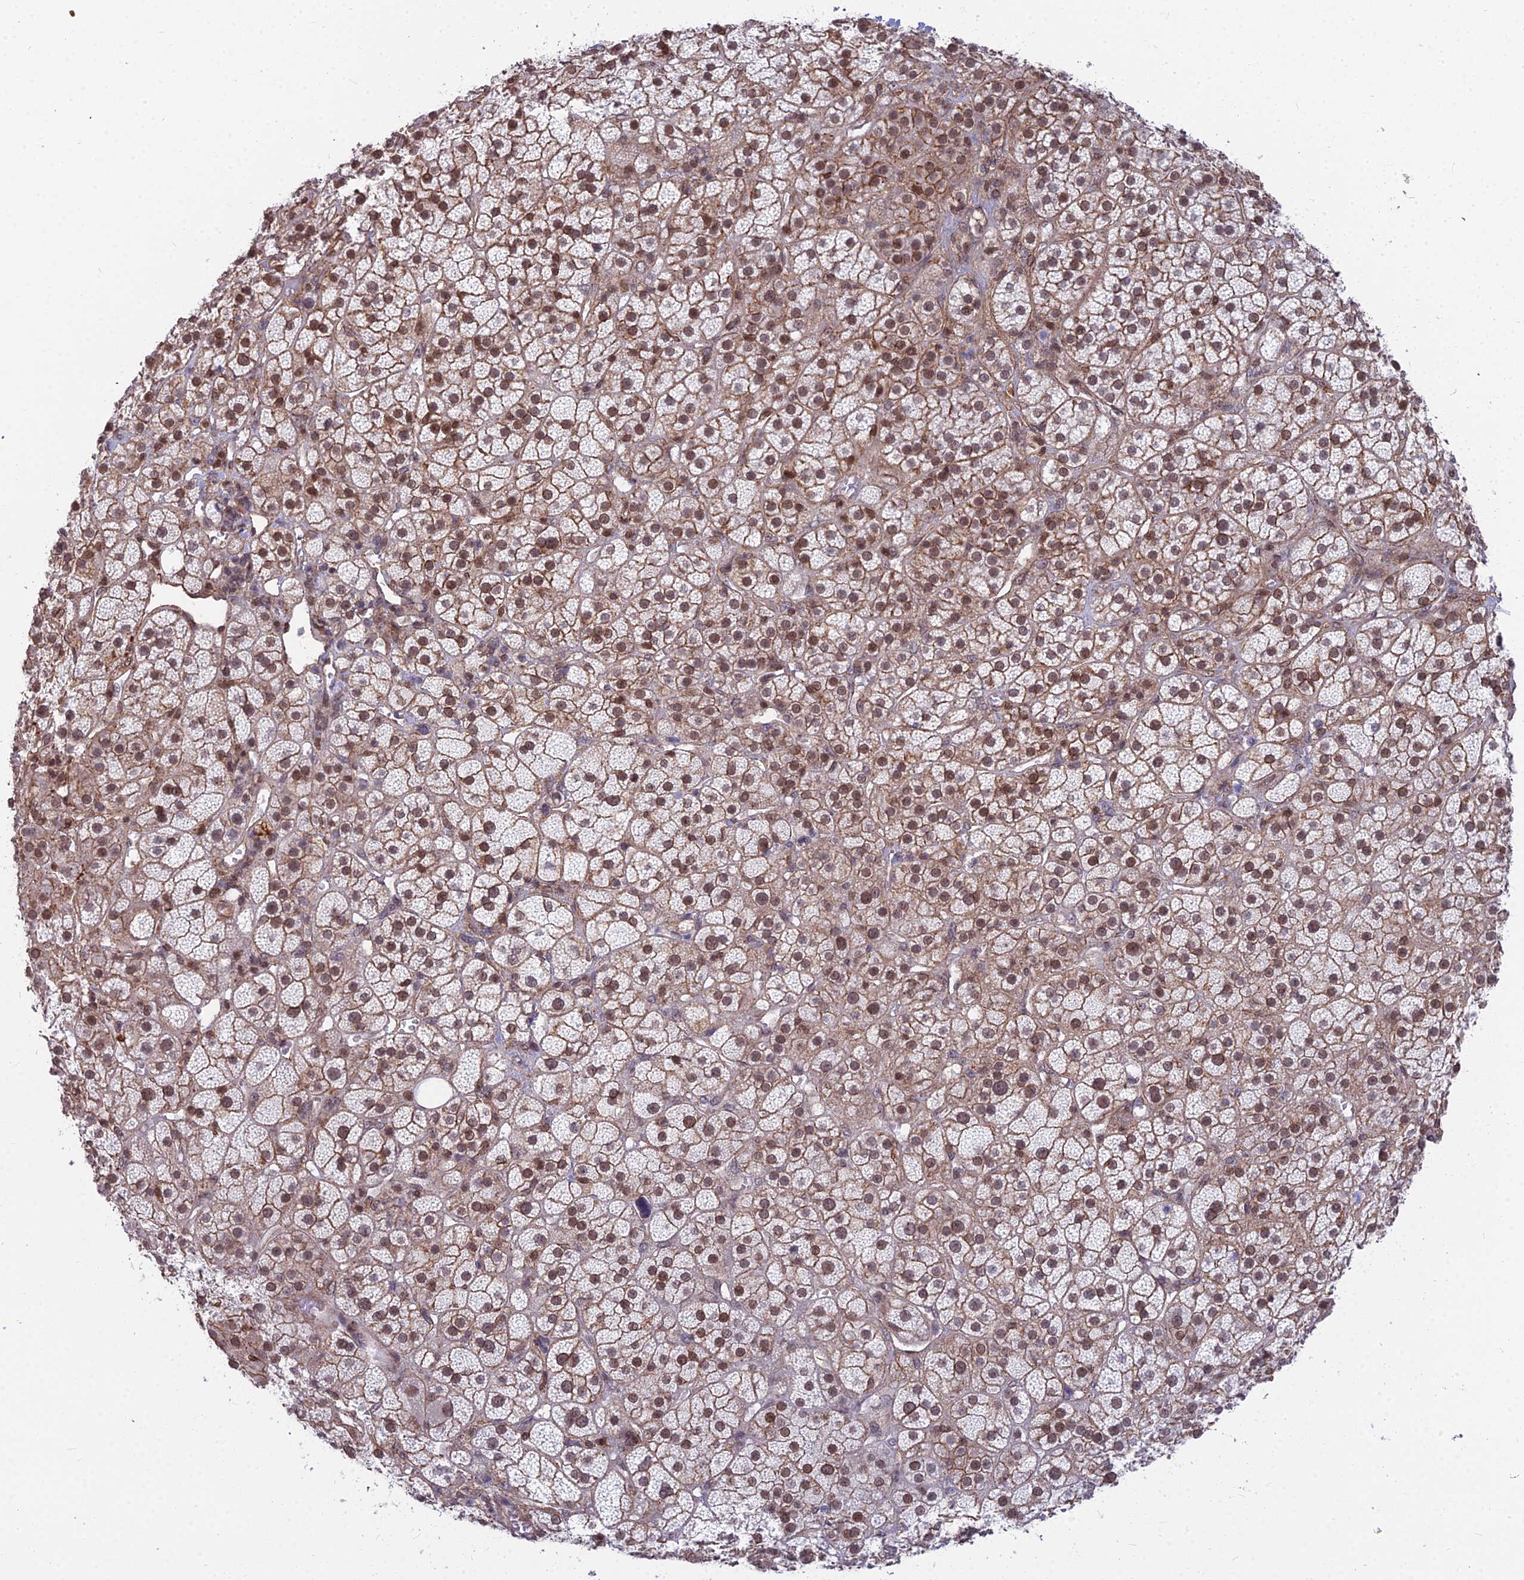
{"staining": {"intensity": "moderate", "quantity": "25%-75%", "location": "cytoplasmic/membranous,nuclear"}, "tissue": "adrenal gland", "cell_type": "Glandular cells", "image_type": "normal", "snomed": [{"axis": "morphology", "description": "Normal tissue, NOS"}, {"axis": "topography", "description": "Adrenal gland"}], "caption": "Adrenal gland stained with a brown dye reveals moderate cytoplasmic/membranous,nuclear positive staining in about 25%-75% of glandular cells.", "gene": "YJU2", "patient": {"sex": "female", "age": 70}}